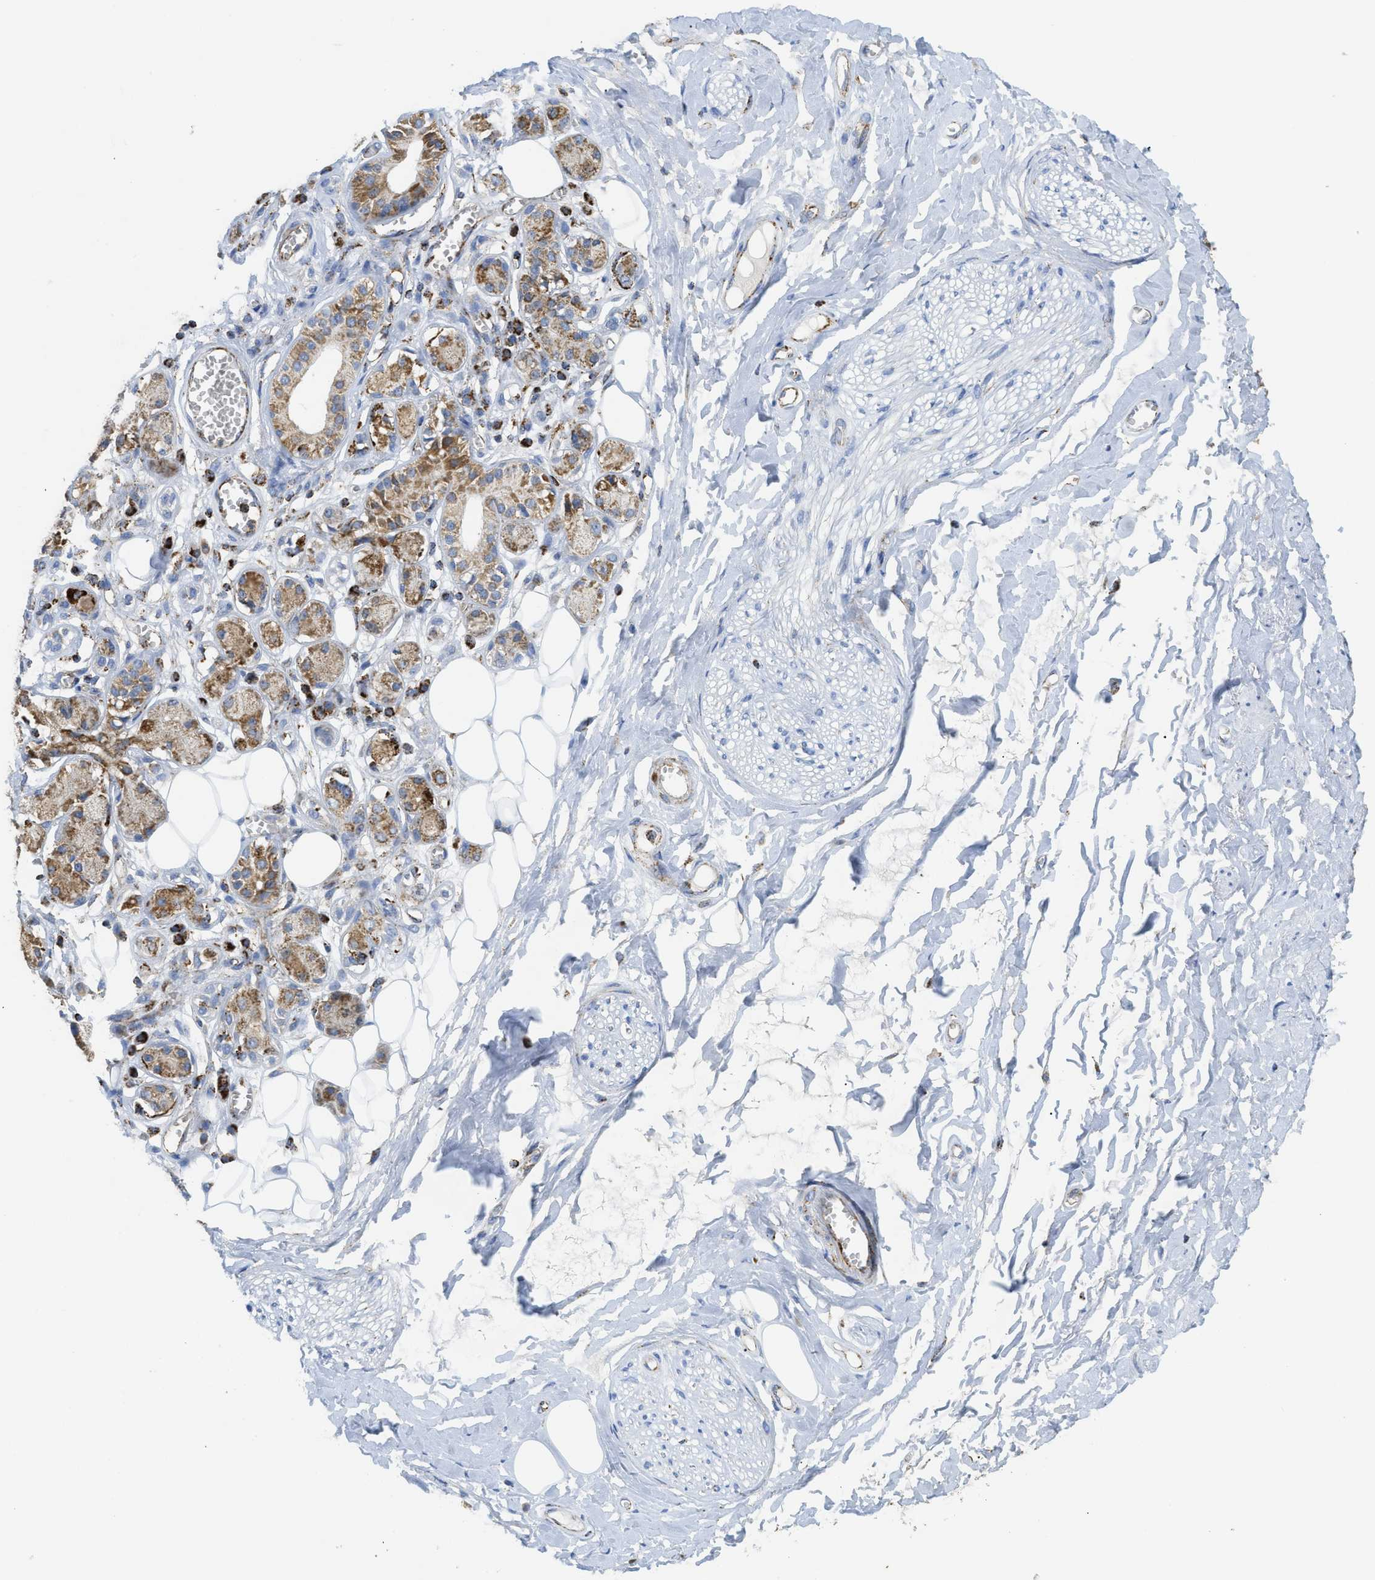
{"staining": {"intensity": "negative", "quantity": "none", "location": "none"}, "tissue": "adipose tissue", "cell_type": "Adipocytes", "image_type": "normal", "snomed": [{"axis": "morphology", "description": "Normal tissue, NOS"}, {"axis": "morphology", "description": "Inflammation, NOS"}, {"axis": "topography", "description": "Salivary gland"}, {"axis": "topography", "description": "Peripheral nerve tissue"}], "caption": "Human adipose tissue stained for a protein using immunohistochemistry displays no positivity in adipocytes.", "gene": "SQOR", "patient": {"sex": "female", "age": 75}}